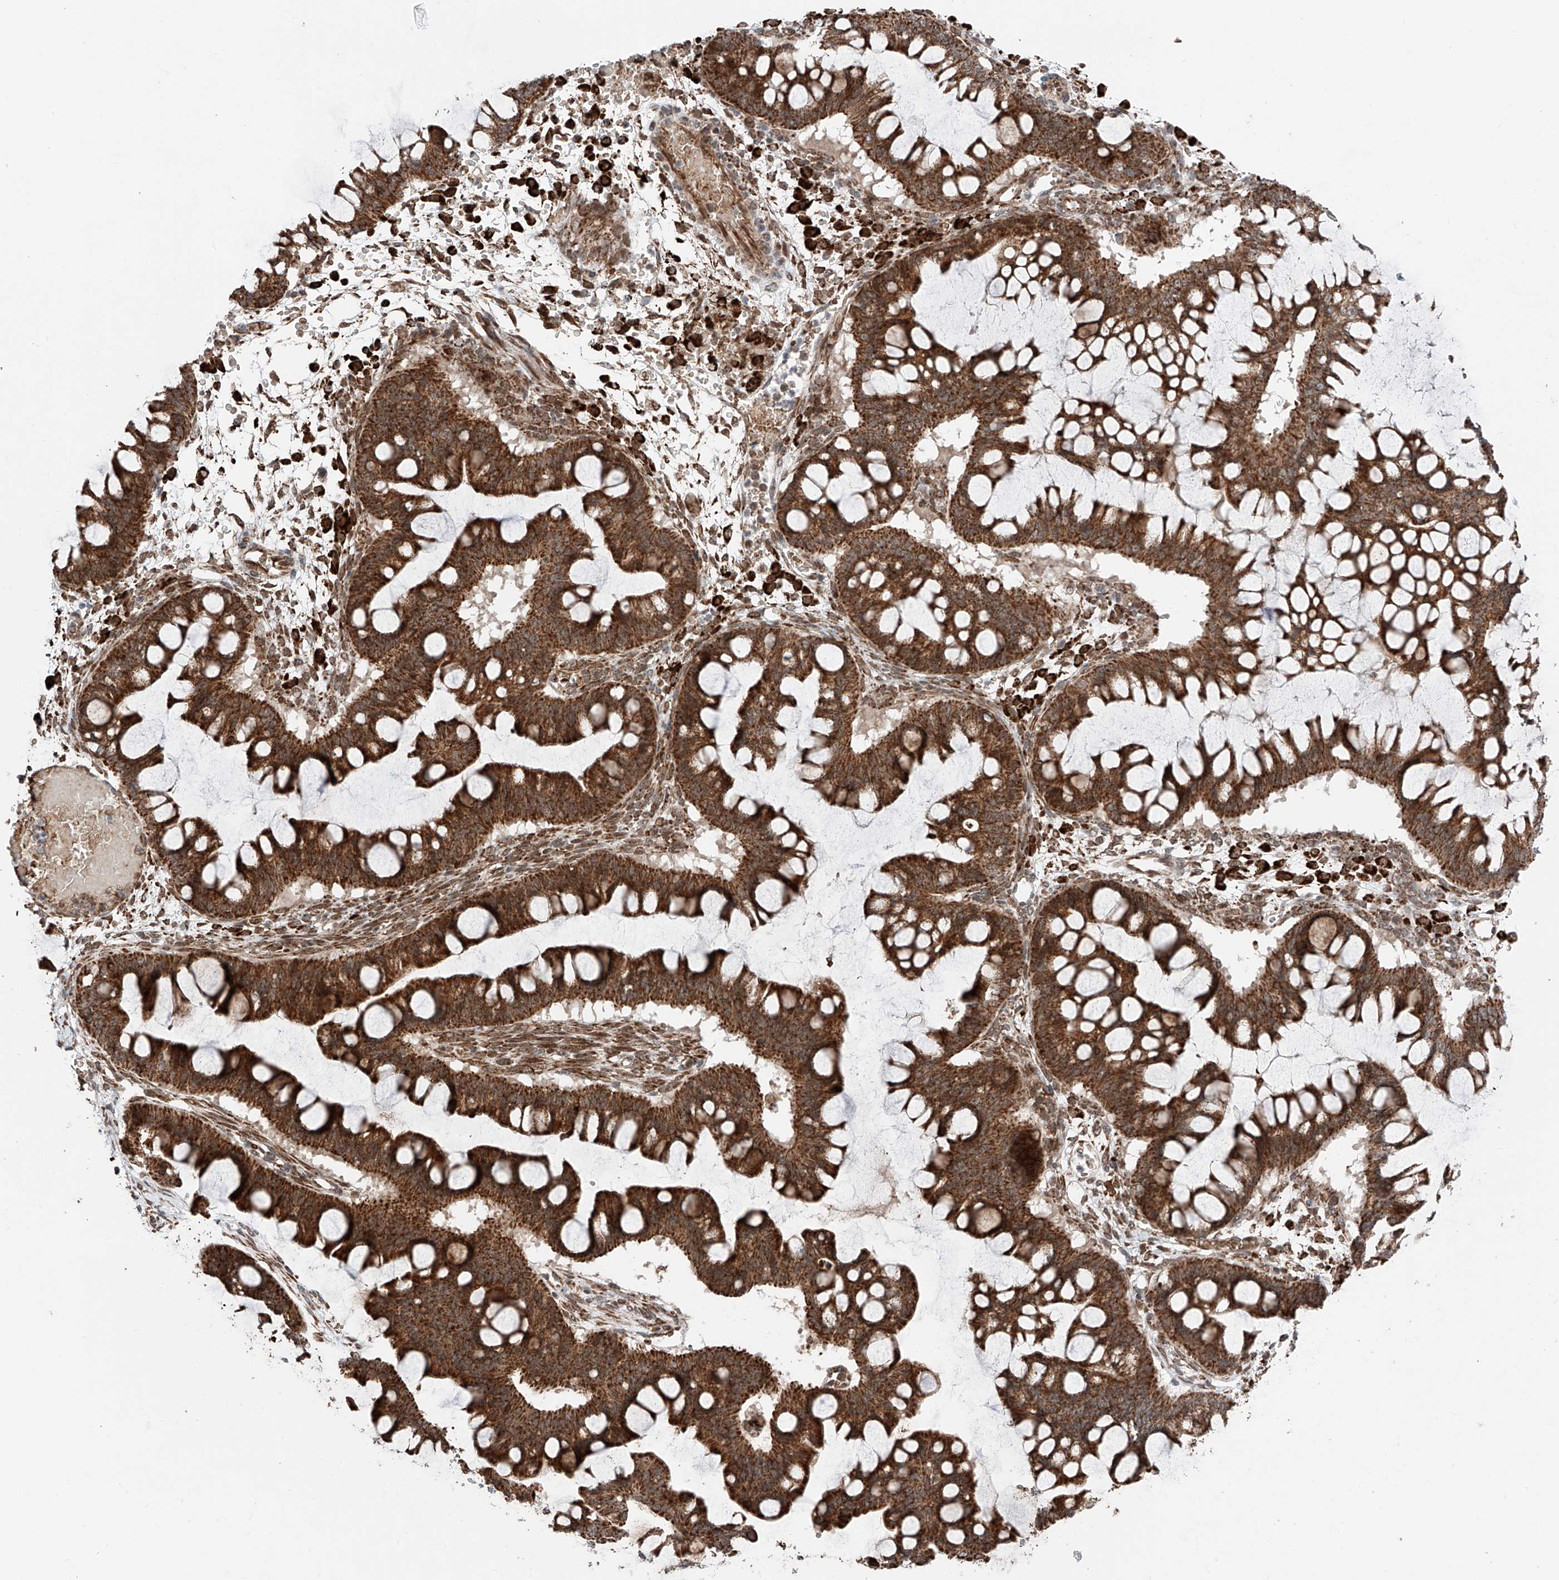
{"staining": {"intensity": "strong", "quantity": ">75%", "location": "cytoplasmic/membranous"}, "tissue": "ovarian cancer", "cell_type": "Tumor cells", "image_type": "cancer", "snomed": [{"axis": "morphology", "description": "Cystadenocarcinoma, mucinous, NOS"}, {"axis": "topography", "description": "Ovary"}], "caption": "The image reveals a brown stain indicating the presence of a protein in the cytoplasmic/membranous of tumor cells in ovarian cancer.", "gene": "ZSCAN29", "patient": {"sex": "female", "age": 73}}